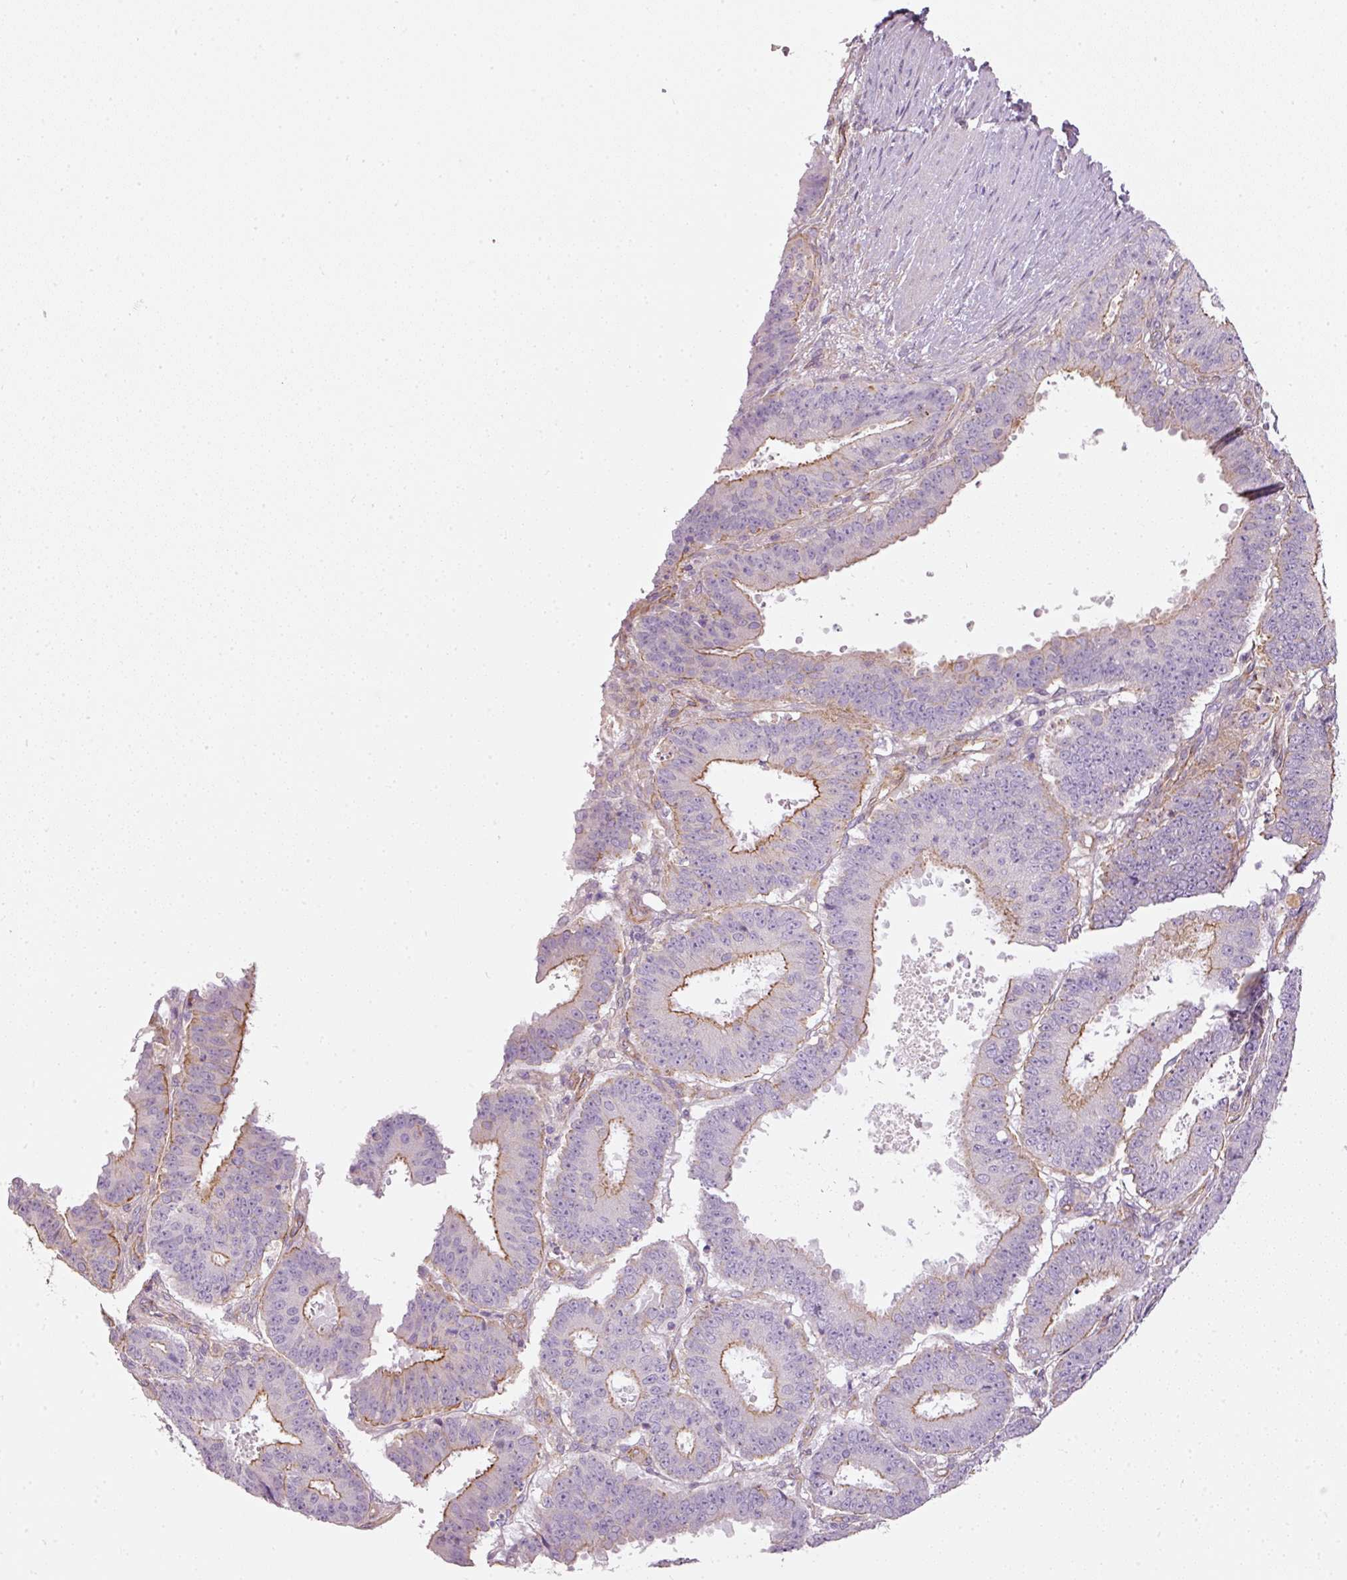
{"staining": {"intensity": "moderate", "quantity": "<25%", "location": "cytoplasmic/membranous"}, "tissue": "ovarian cancer", "cell_type": "Tumor cells", "image_type": "cancer", "snomed": [{"axis": "morphology", "description": "Carcinoma, endometroid"}, {"axis": "topography", "description": "Appendix"}, {"axis": "topography", "description": "Ovary"}], "caption": "Immunohistochemical staining of human ovarian cancer shows low levels of moderate cytoplasmic/membranous staining in about <25% of tumor cells.", "gene": "OSR2", "patient": {"sex": "female", "age": 42}}